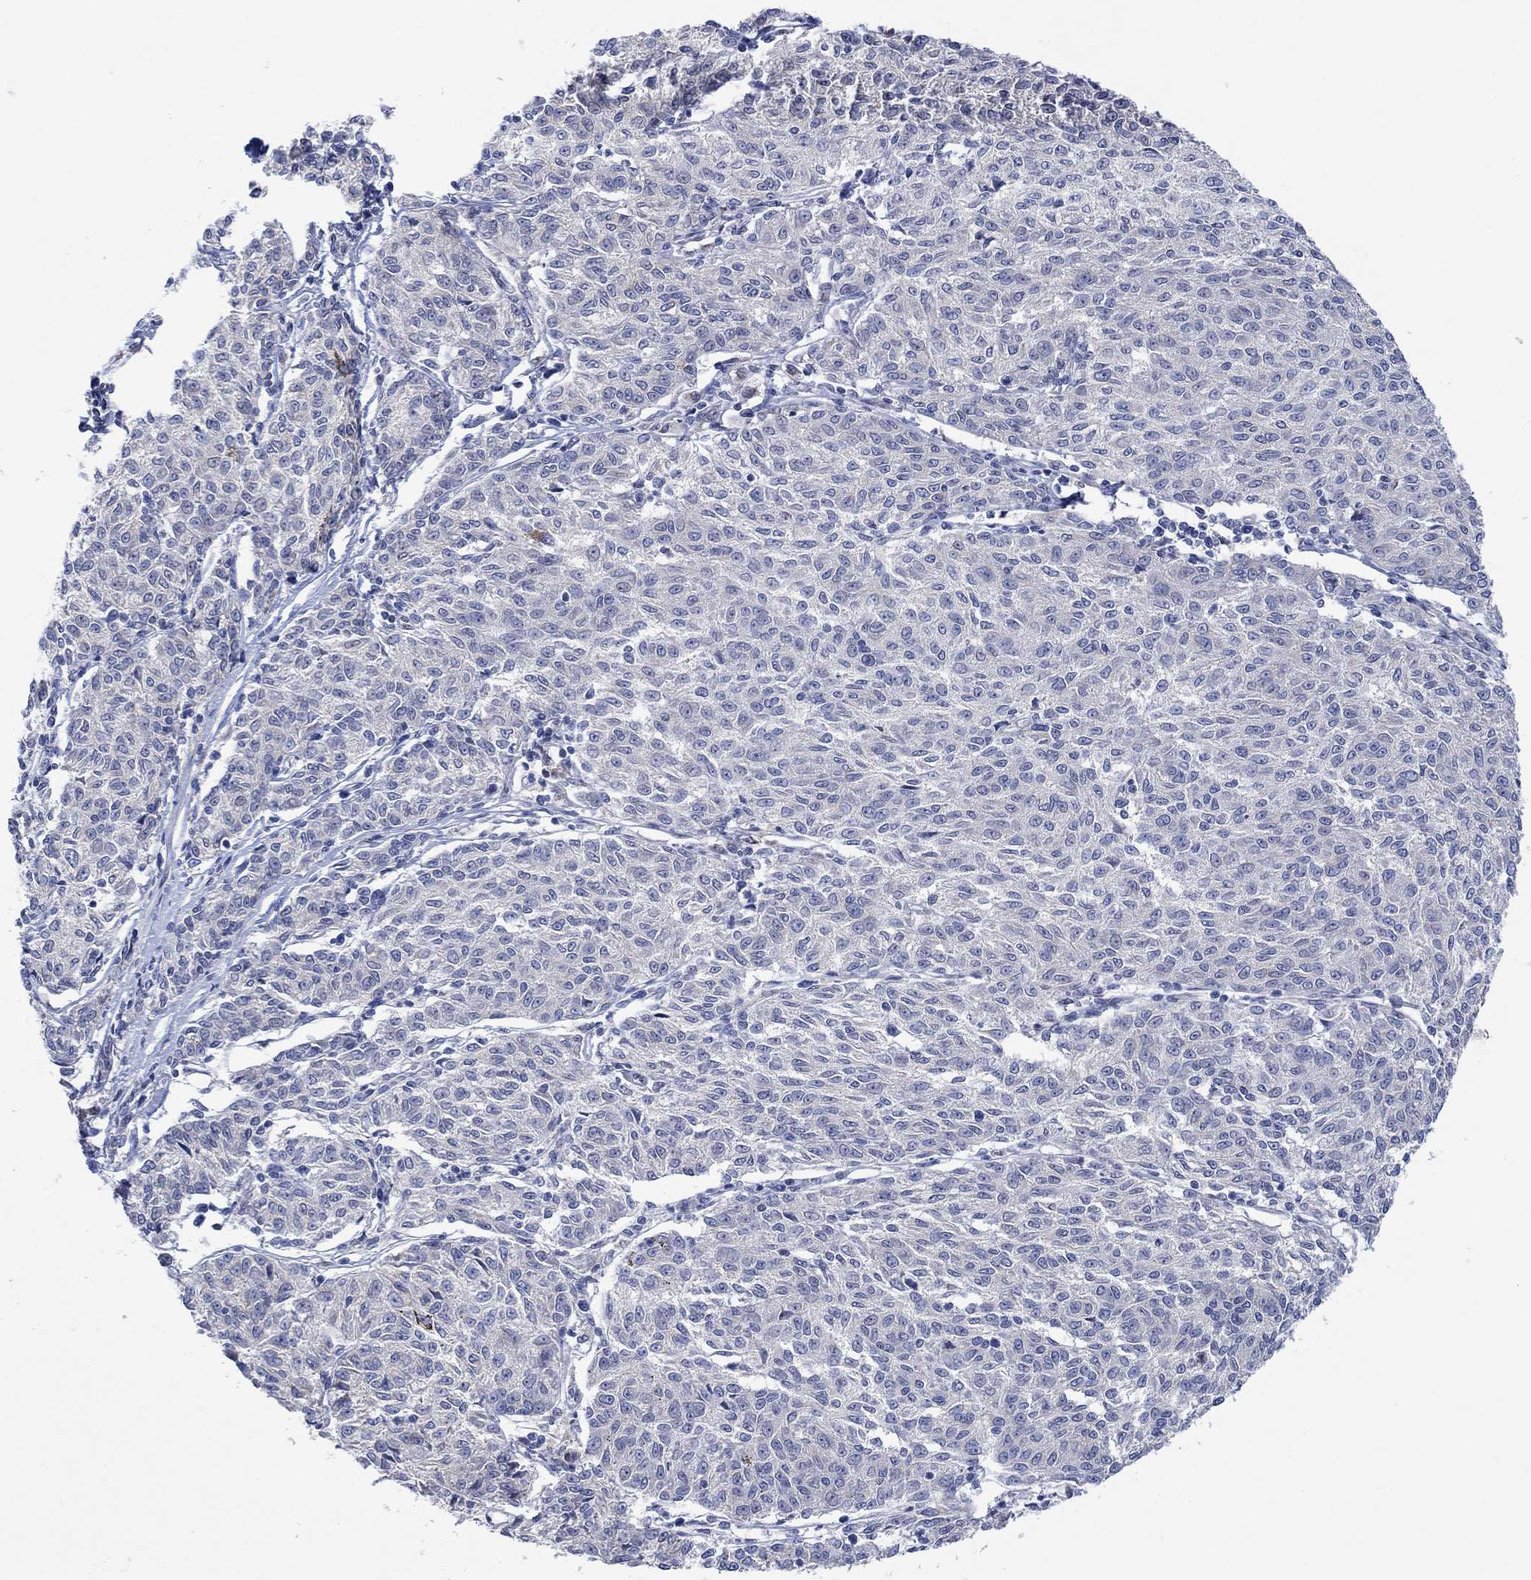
{"staining": {"intensity": "negative", "quantity": "none", "location": "none"}, "tissue": "melanoma", "cell_type": "Tumor cells", "image_type": "cancer", "snomed": [{"axis": "morphology", "description": "Malignant melanoma, NOS"}, {"axis": "topography", "description": "Skin"}], "caption": "There is no significant staining in tumor cells of malignant melanoma.", "gene": "CAMK1D", "patient": {"sex": "female", "age": 72}}